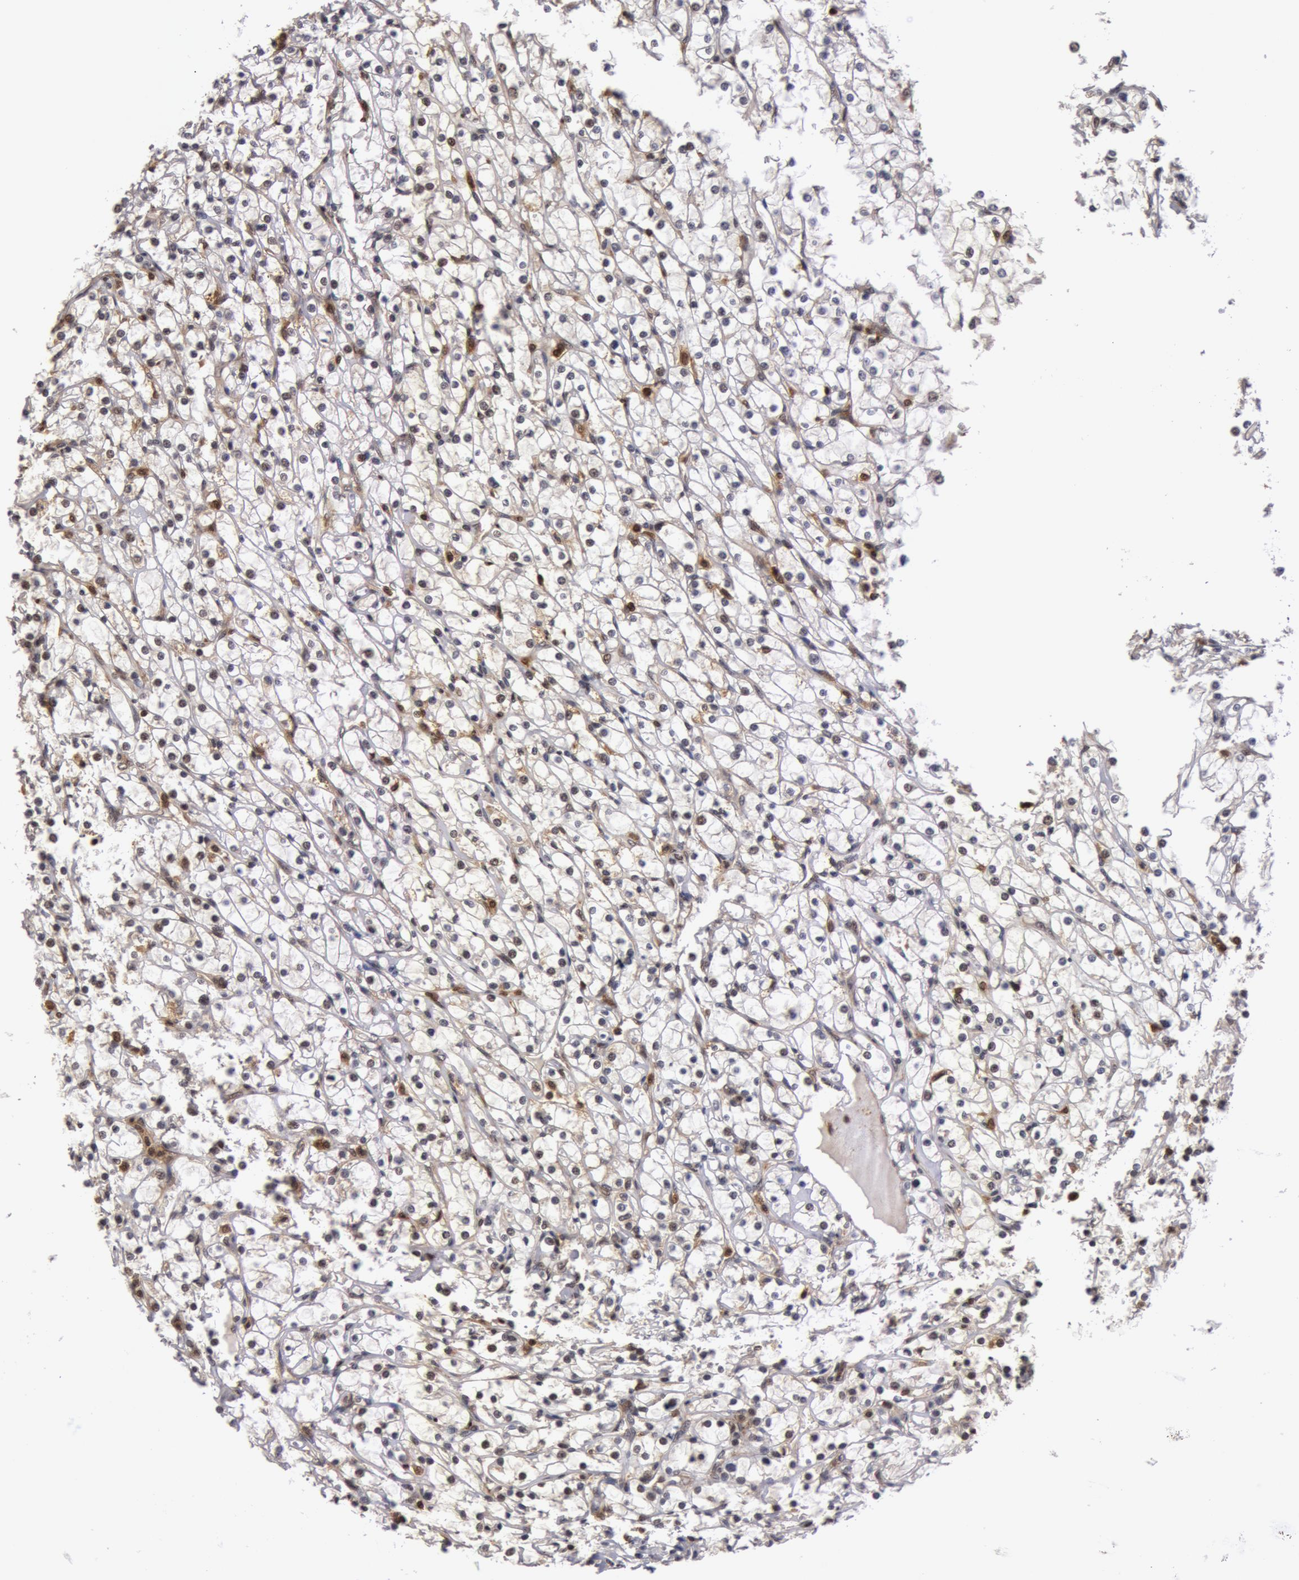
{"staining": {"intensity": "negative", "quantity": "none", "location": "none"}, "tissue": "renal cancer", "cell_type": "Tumor cells", "image_type": "cancer", "snomed": [{"axis": "morphology", "description": "Adenocarcinoma, NOS"}, {"axis": "topography", "description": "Kidney"}], "caption": "High magnification brightfield microscopy of renal cancer stained with DAB (3,3'-diaminobenzidine) (brown) and counterstained with hematoxylin (blue): tumor cells show no significant expression.", "gene": "ZNF350", "patient": {"sex": "female", "age": 73}}